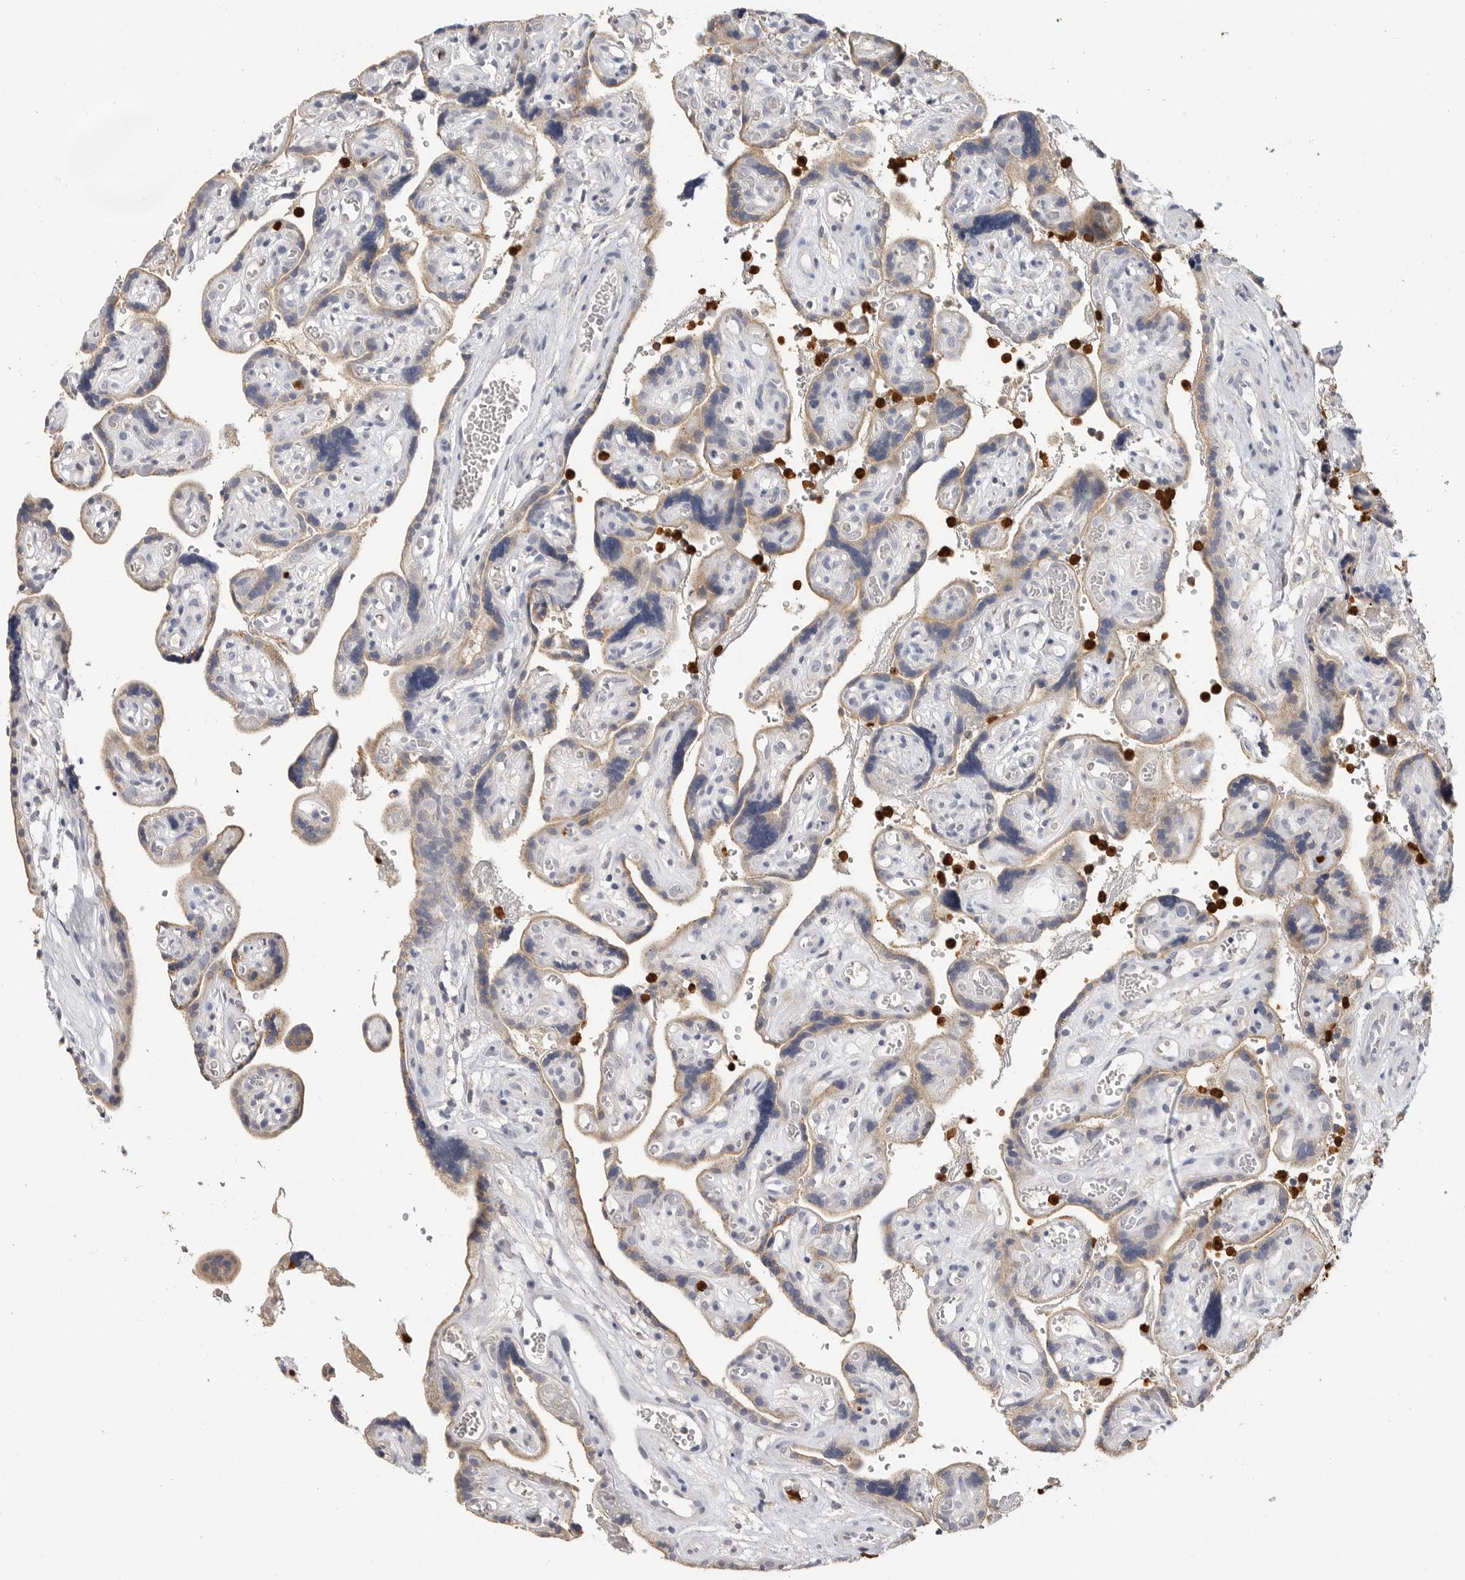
{"staining": {"intensity": "weak", "quantity": "25%-75%", "location": "cytoplasmic/membranous"}, "tissue": "placenta", "cell_type": "Decidual cells", "image_type": "normal", "snomed": [{"axis": "morphology", "description": "Normal tissue, NOS"}, {"axis": "topography", "description": "Placenta"}], "caption": "Protein staining of normal placenta exhibits weak cytoplasmic/membranous expression in about 25%-75% of decidual cells. (IHC, brightfield microscopy, high magnification).", "gene": "LTBR", "patient": {"sex": "female", "age": 30}}